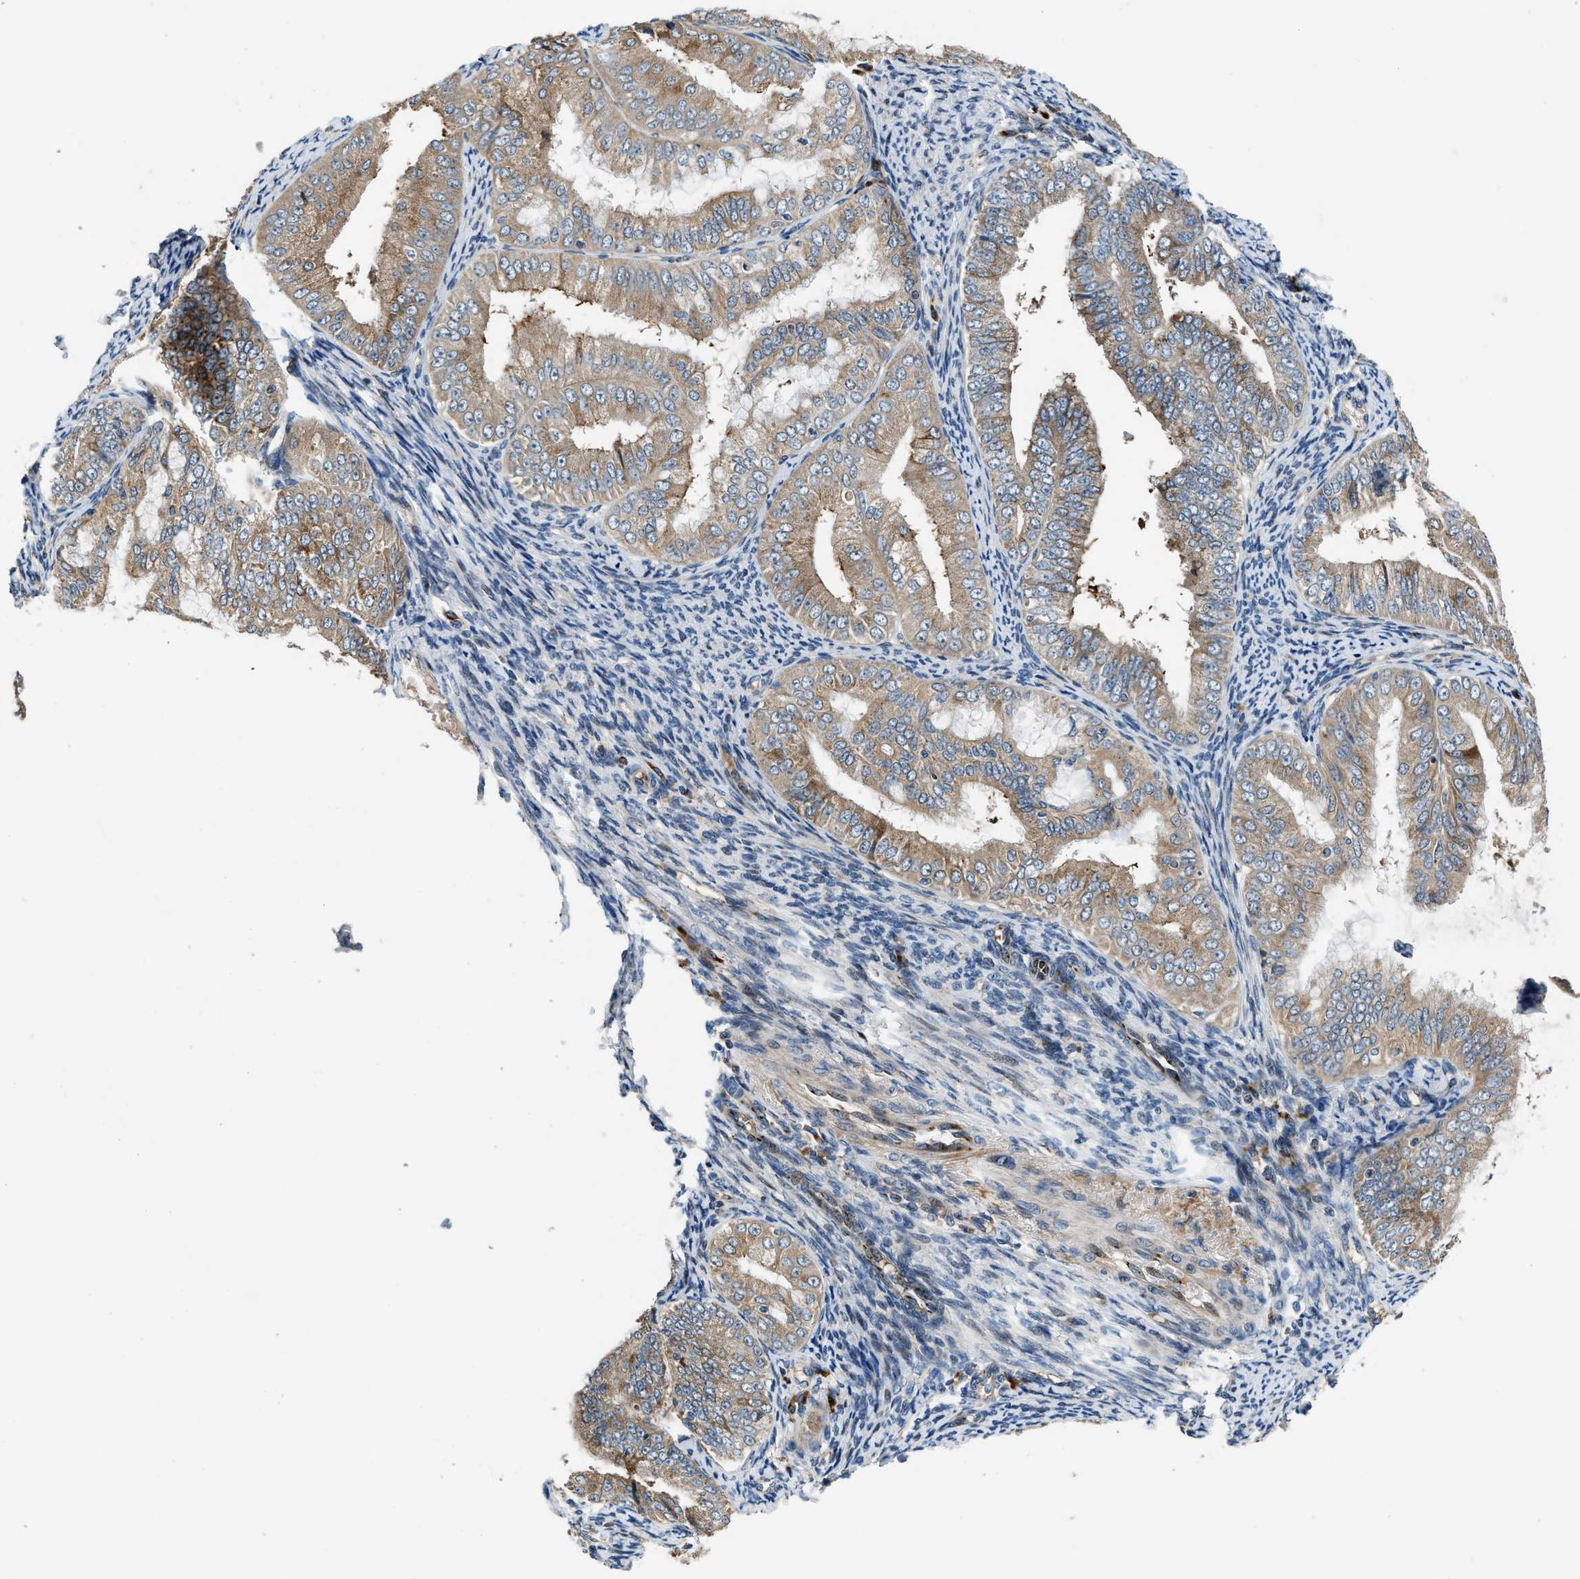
{"staining": {"intensity": "moderate", "quantity": ">75%", "location": "cytoplasmic/membranous"}, "tissue": "endometrial cancer", "cell_type": "Tumor cells", "image_type": "cancer", "snomed": [{"axis": "morphology", "description": "Adenocarcinoma, NOS"}, {"axis": "topography", "description": "Endometrium"}], "caption": "Protein expression analysis of human endometrial cancer reveals moderate cytoplasmic/membranous positivity in about >75% of tumor cells. (Brightfield microscopy of DAB IHC at high magnification).", "gene": "FUT8", "patient": {"sex": "female", "age": 63}}